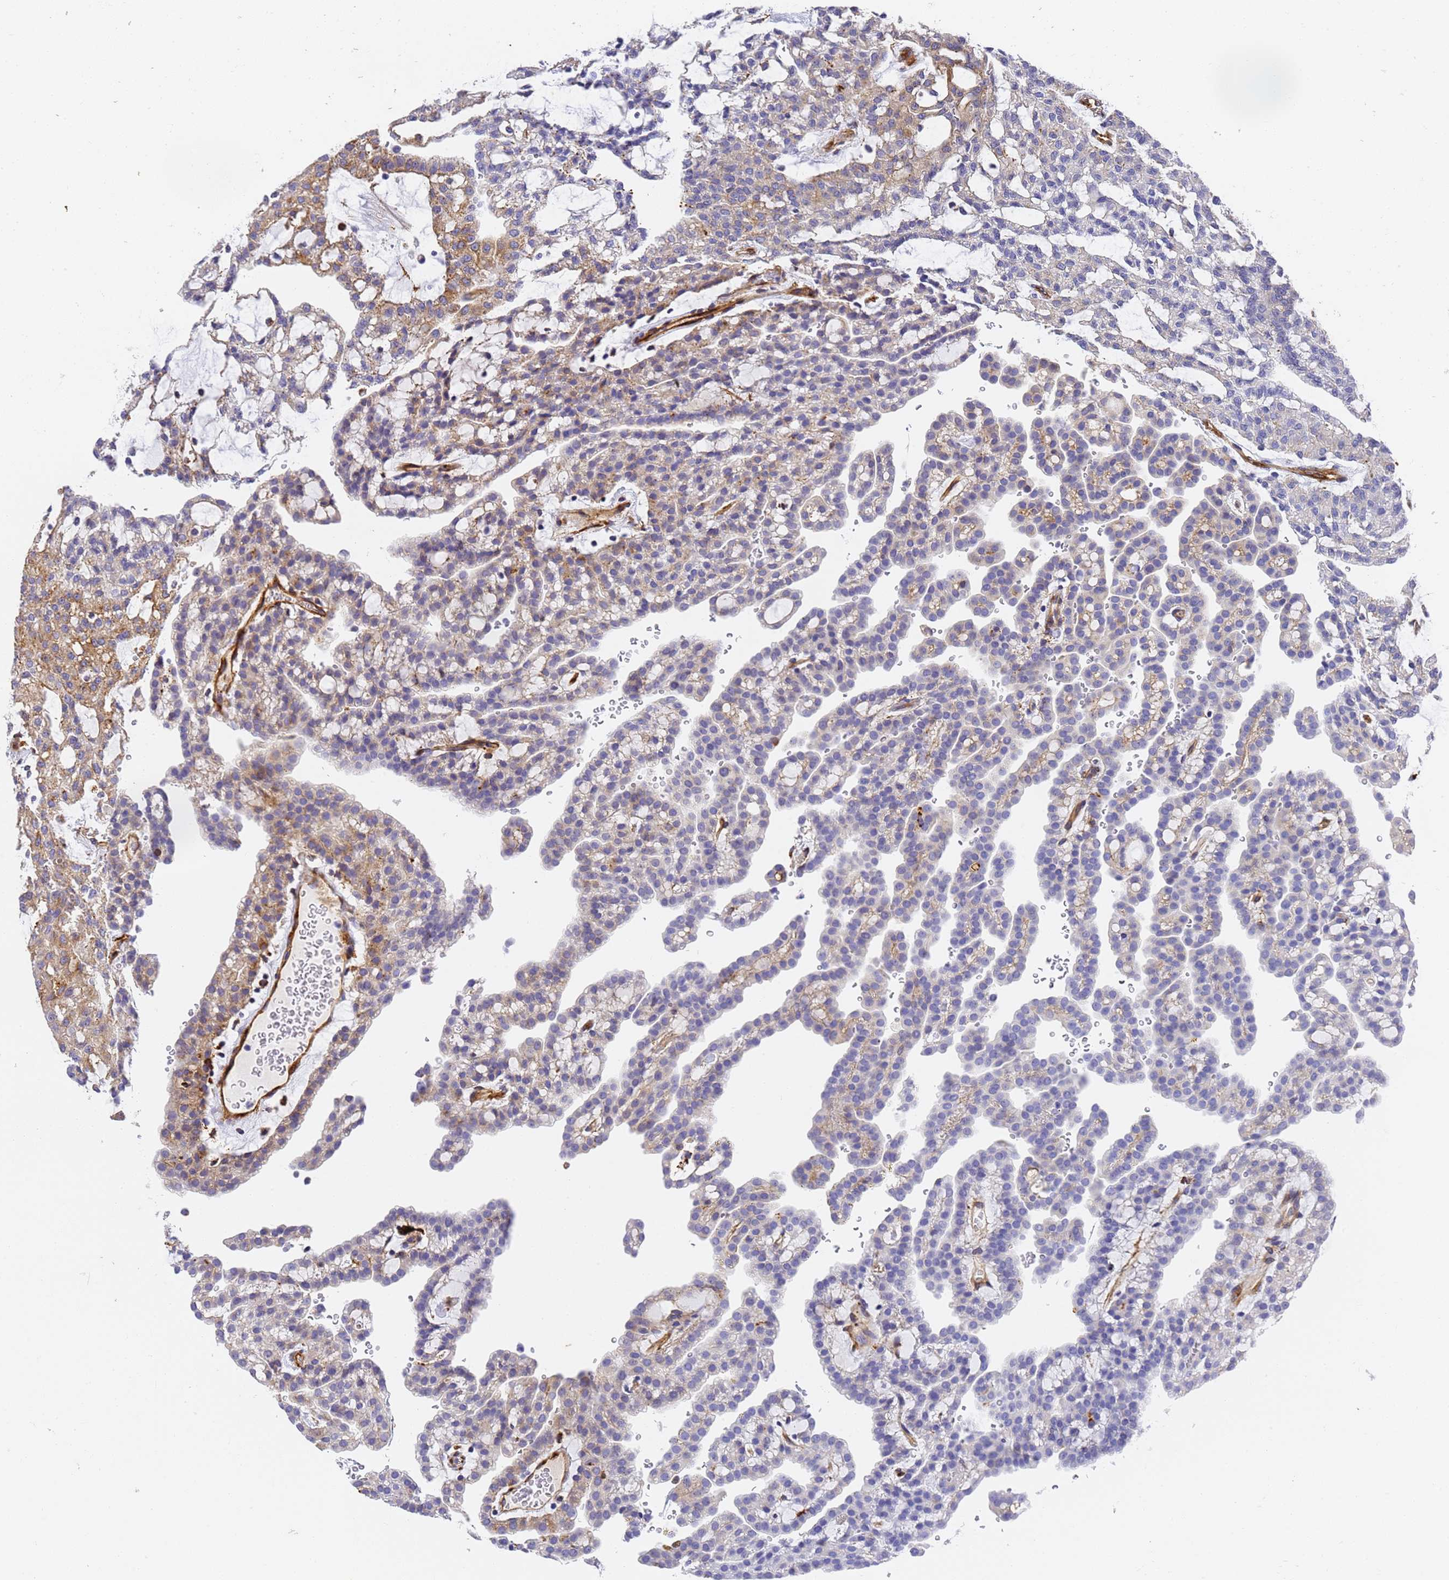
{"staining": {"intensity": "moderate", "quantity": "25%-75%", "location": "cytoplasmic/membranous"}, "tissue": "renal cancer", "cell_type": "Tumor cells", "image_type": "cancer", "snomed": [{"axis": "morphology", "description": "Adenocarcinoma, NOS"}, {"axis": "topography", "description": "Kidney"}], "caption": "Renal cancer (adenocarcinoma) was stained to show a protein in brown. There is medium levels of moderate cytoplasmic/membranous expression in about 25%-75% of tumor cells.", "gene": "IGFBP7", "patient": {"sex": "male", "age": 63}}